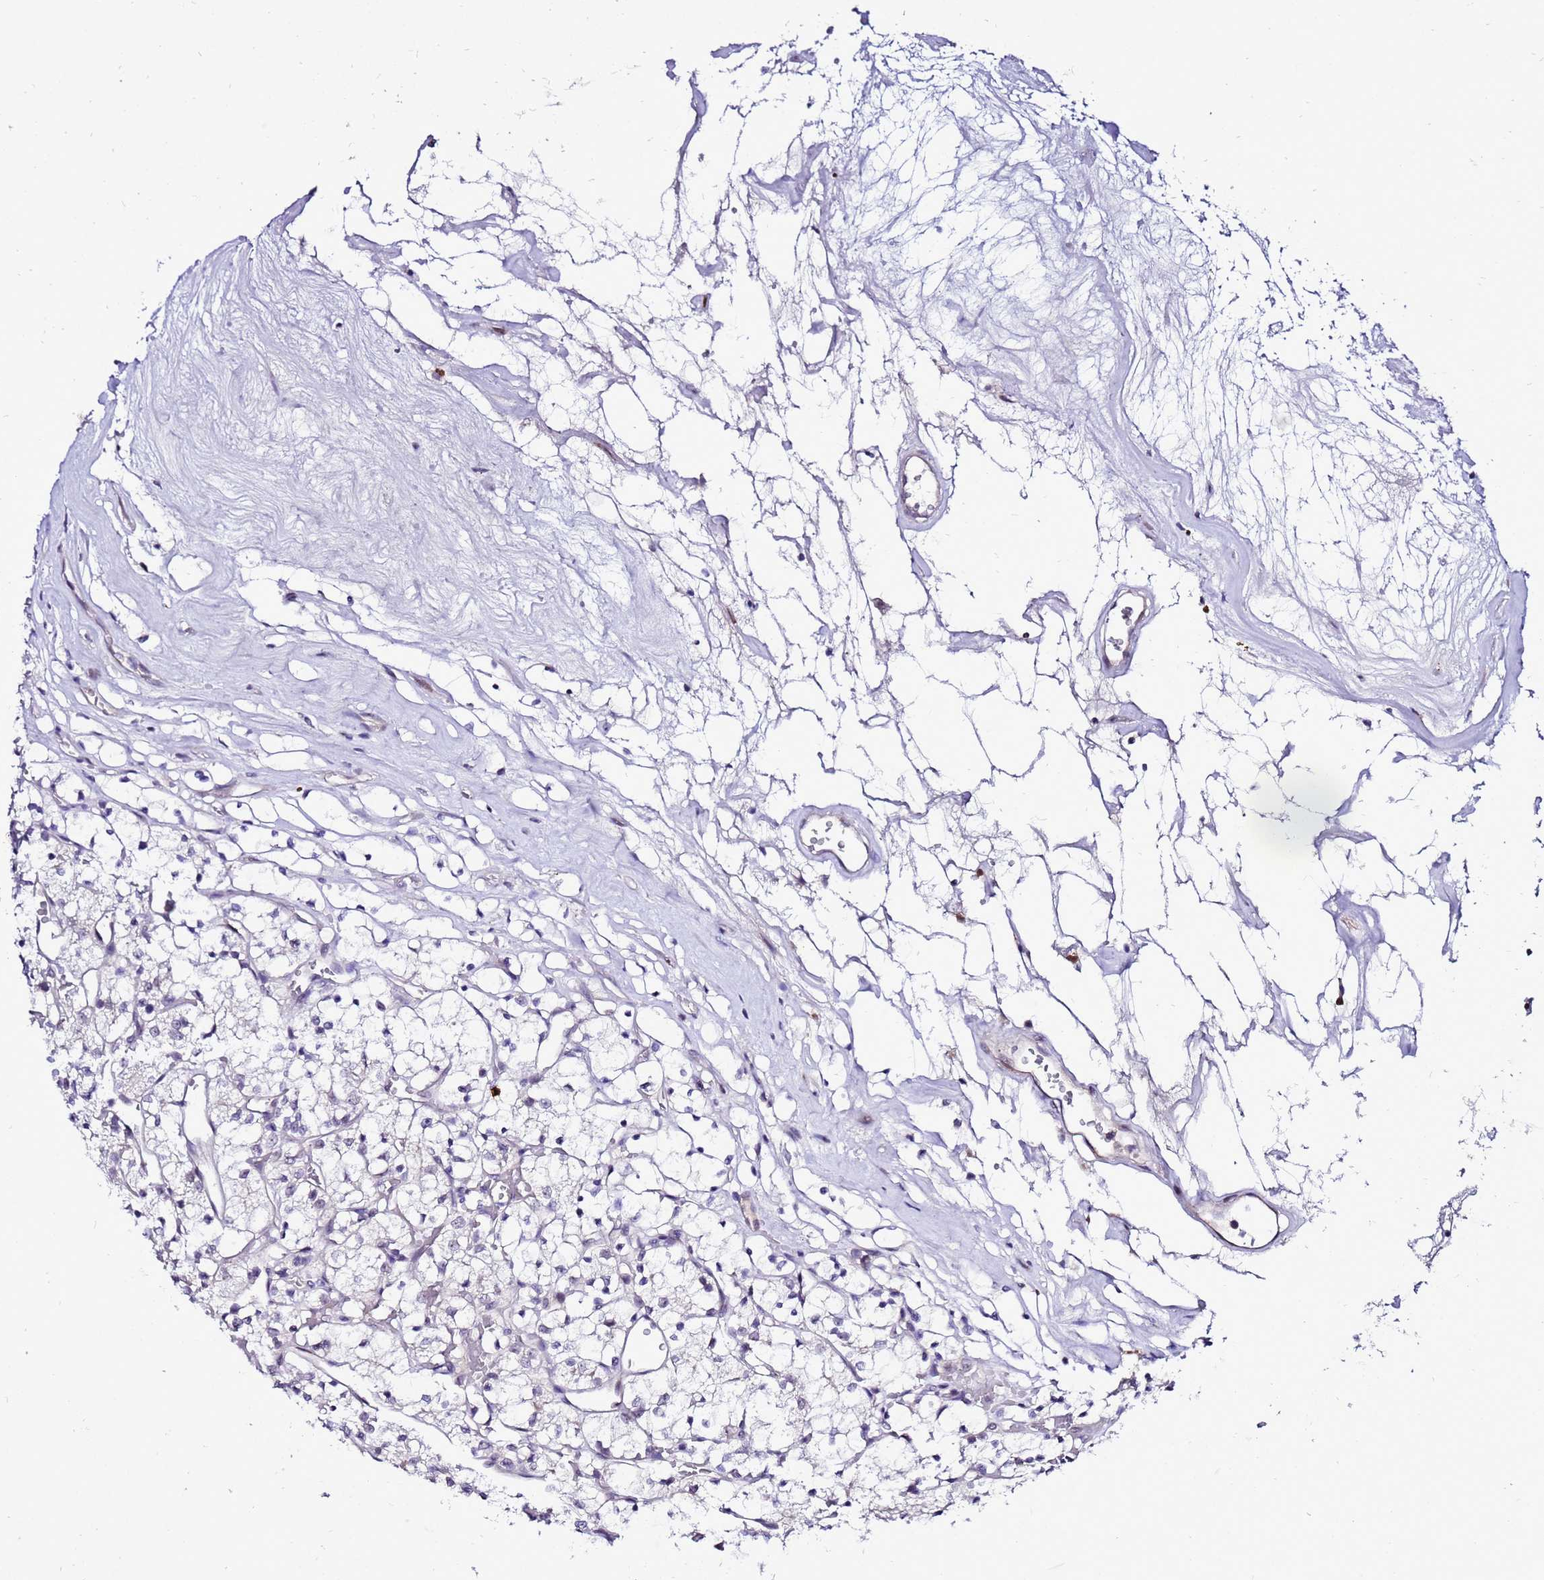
{"staining": {"intensity": "negative", "quantity": "none", "location": "none"}, "tissue": "renal cancer", "cell_type": "Tumor cells", "image_type": "cancer", "snomed": [{"axis": "morphology", "description": "Adenocarcinoma, NOS"}, {"axis": "topography", "description": "Kidney"}], "caption": "This micrograph is of renal cancer stained with immunohistochemistry to label a protein in brown with the nuclei are counter-stained blue. There is no staining in tumor cells. (IHC, brightfield microscopy, high magnification).", "gene": "C19orf47", "patient": {"sex": "female", "age": 69}}